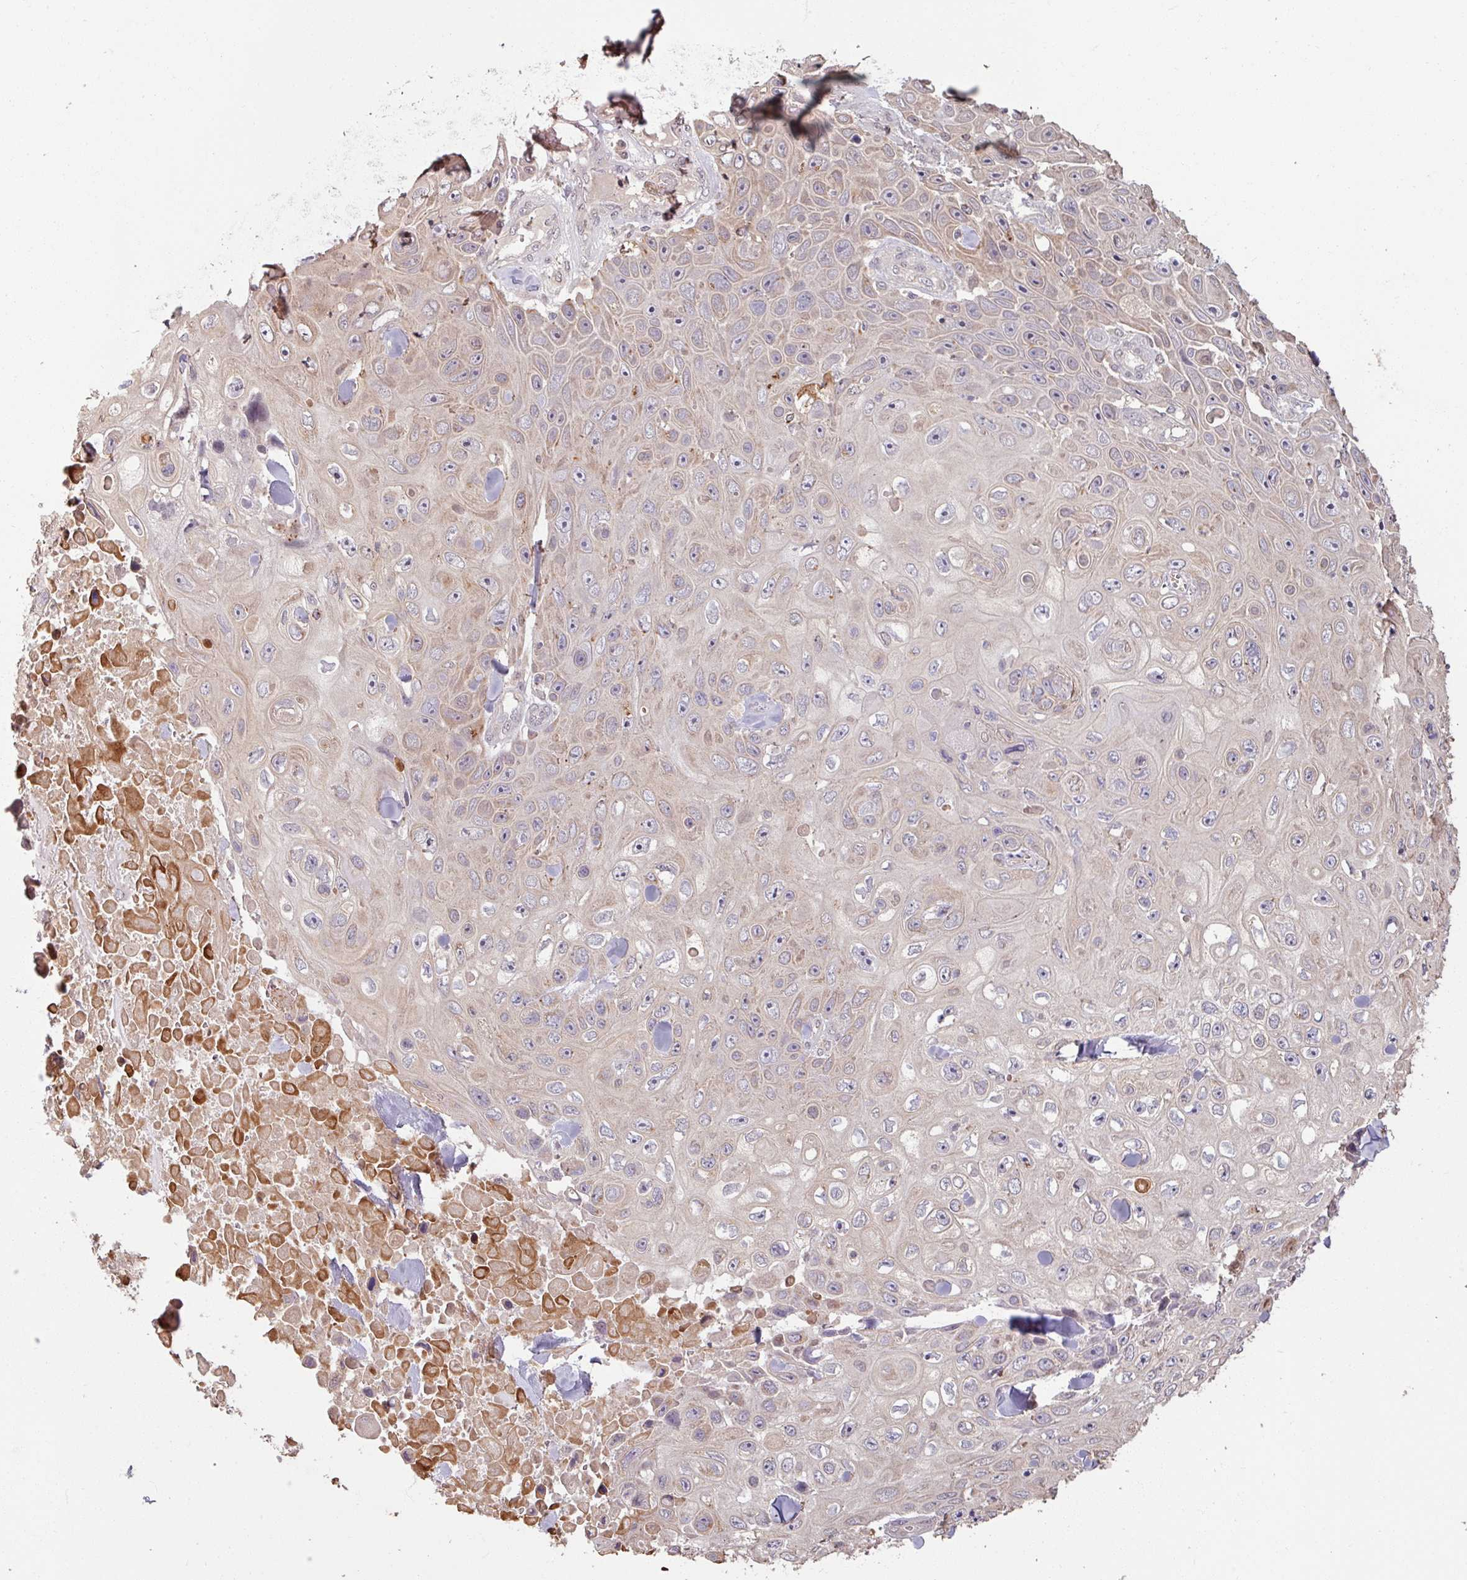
{"staining": {"intensity": "weak", "quantity": "<25%", "location": "cytoplasmic/membranous"}, "tissue": "skin cancer", "cell_type": "Tumor cells", "image_type": "cancer", "snomed": [{"axis": "morphology", "description": "Squamous cell carcinoma, NOS"}, {"axis": "topography", "description": "Skin"}], "caption": "The micrograph demonstrates no staining of tumor cells in skin cancer.", "gene": "OR6B1", "patient": {"sex": "male", "age": 82}}